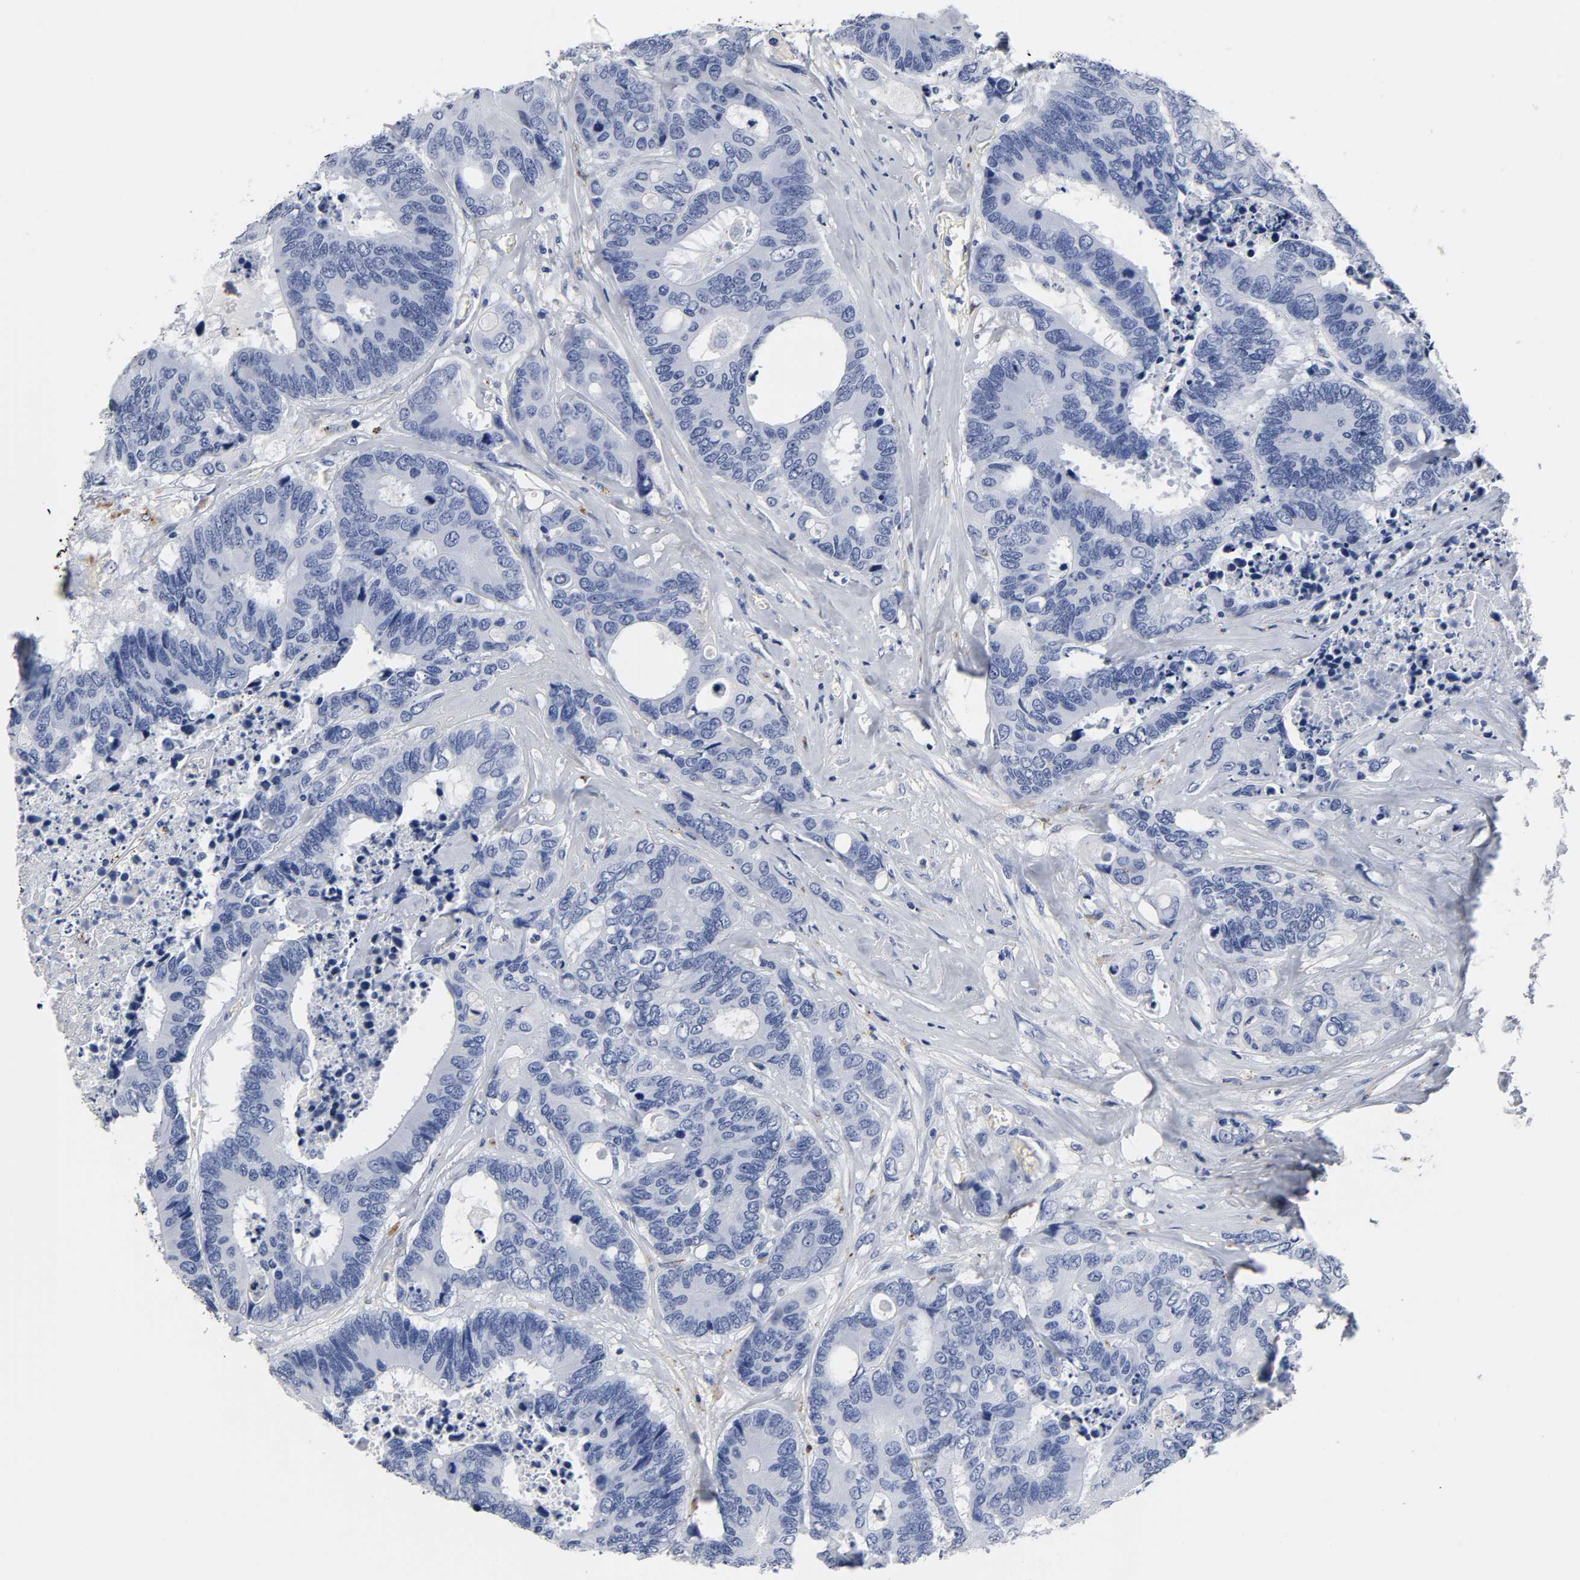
{"staining": {"intensity": "negative", "quantity": "none", "location": "none"}, "tissue": "colorectal cancer", "cell_type": "Tumor cells", "image_type": "cancer", "snomed": [{"axis": "morphology", "description": "Adenocarcinoma, NOS"}, {"axis": "topography", "description": "Rectum"}], "caption": "Colorectal cancer was stained to show a protein in brown. There is no significant expression in tumor cells.", "gene": "PLP1", "patient": {"sex": "male", "age": 55}}